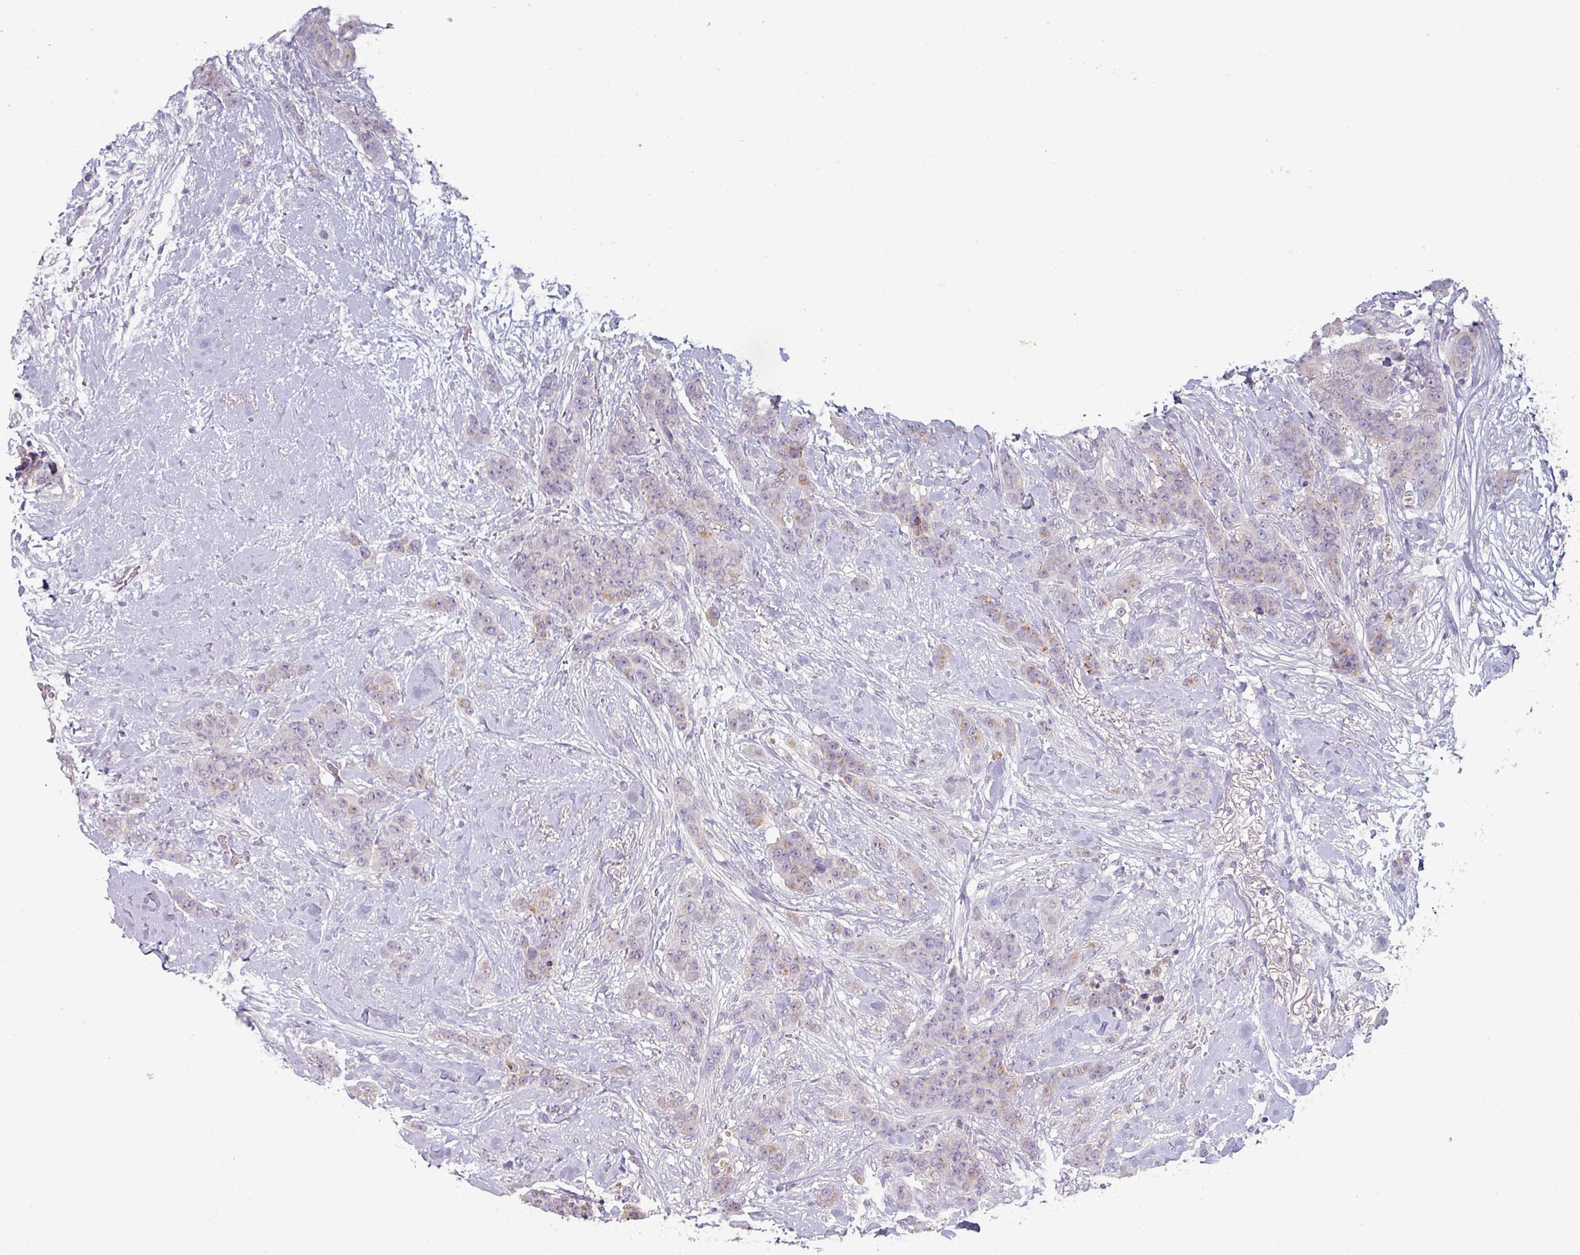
{"staining": {"intensity": "moderate", "quantity": "<25%", "location": "cytoplasmic/membranous"}, "tissue": "breast cancer", "cell_type": "Tumor cells", "image_type": "cancer", "snomed": [{"axis": "morphology", "description": "Duct carcinoma"}, {"axis": "topography", "description": "Breast"}], "caption": "Immunohistochemistry (DAB) staining of breast infiltrating ductal carcinoma displays moderate cytoplasmic/membranous protein staining in approximately <25% of tumor cells.", "gene": "MAGEC3", "patient": {"sex": "female", "age": 40}}